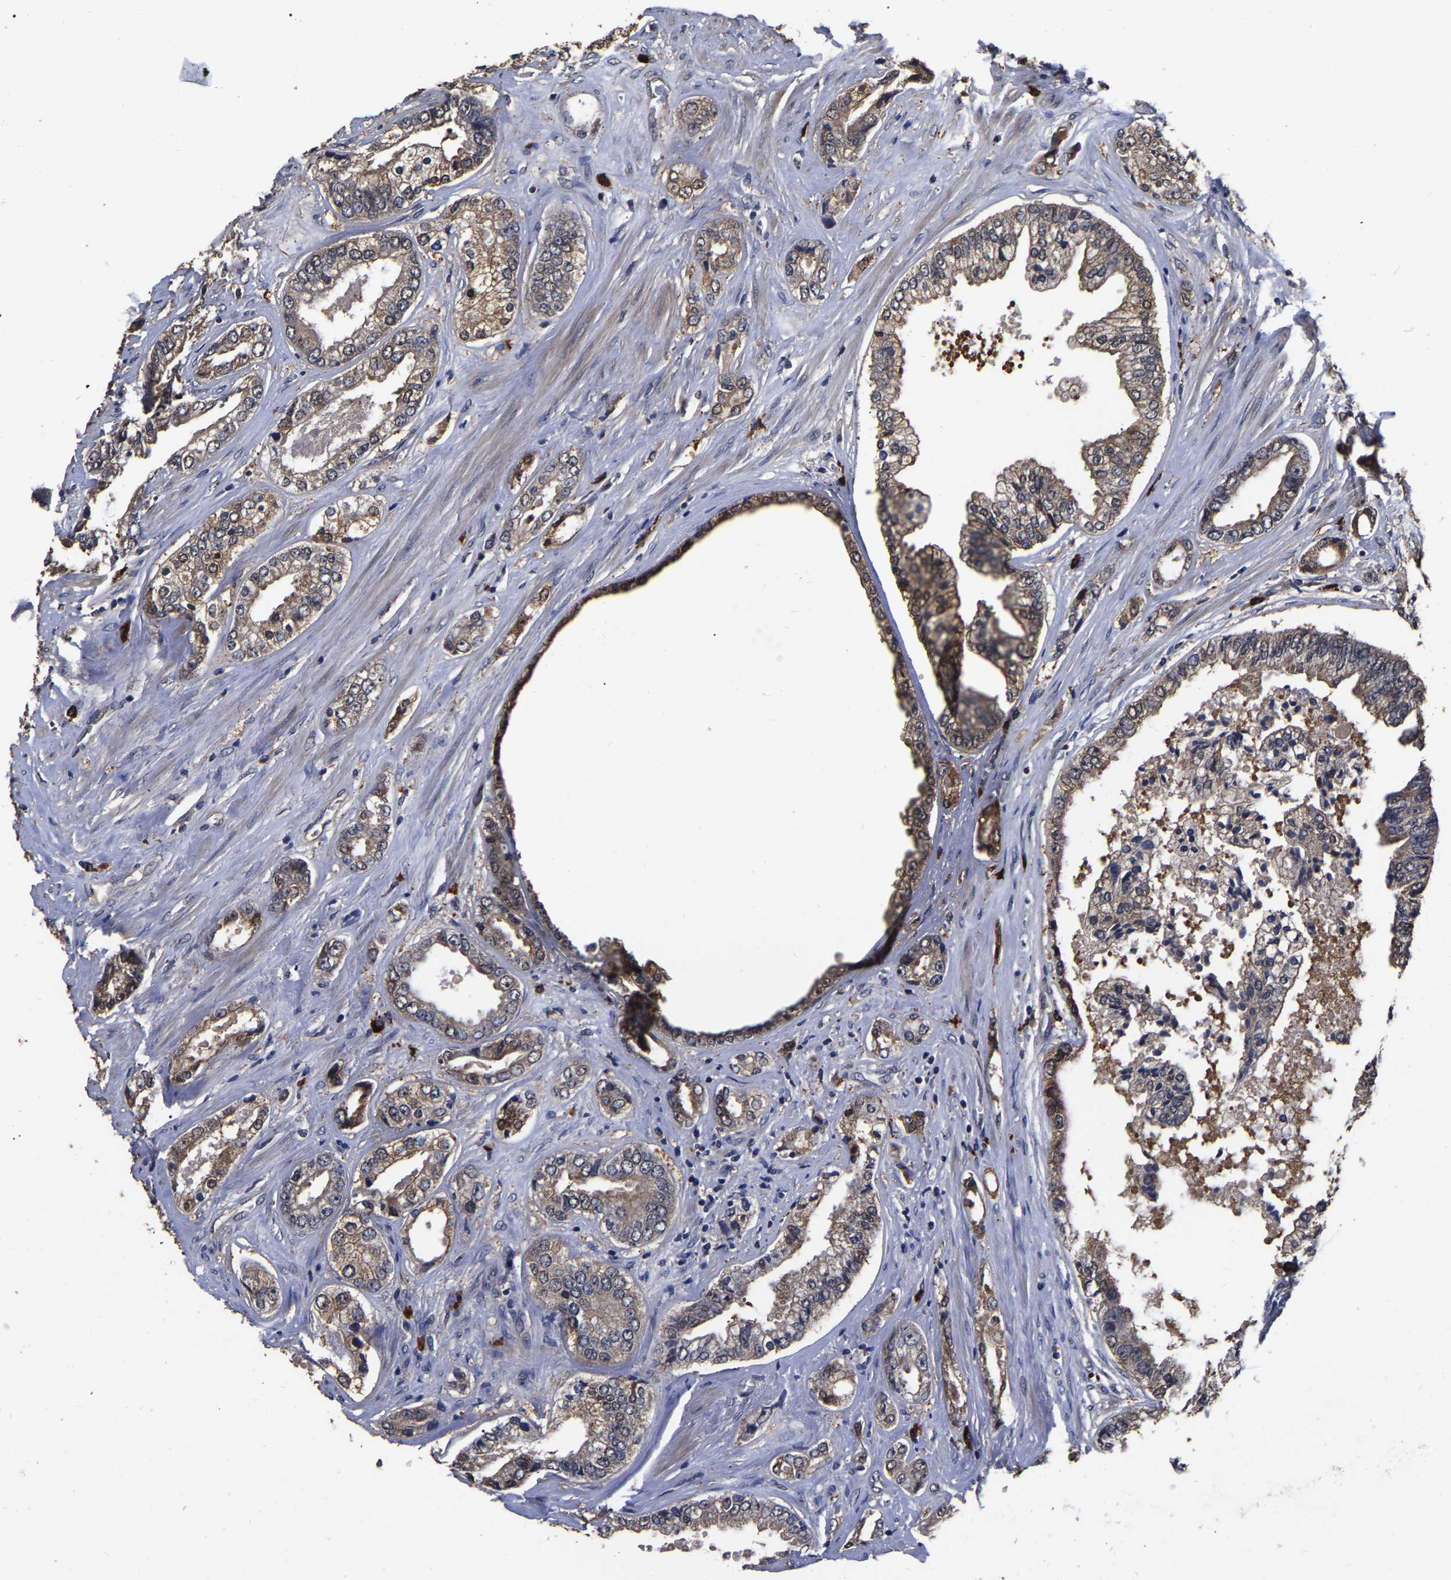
{"staining": {"intensity": "moderate", "quantity": ">75%", "location": "cytoplasmic/membranous"}, "tissue": "prostate cancer", "cell_type": "Tumor cells", "image_type": "cancer", "snomed": [{"axis": "morphology", "description": "Adenocarcinoma, High grade"}, {"axis": "topography", "description": "Prostate"}], "caption": "Immunohistochemical staining of human prostate adenocarcinoma (high-grade) exhibits medium levels of moderate cytoplasmic/membranous staining in approximately >75% of tumor cells.", "gene": "STK32C", "patient": {"sex": "male", "age": 61}}